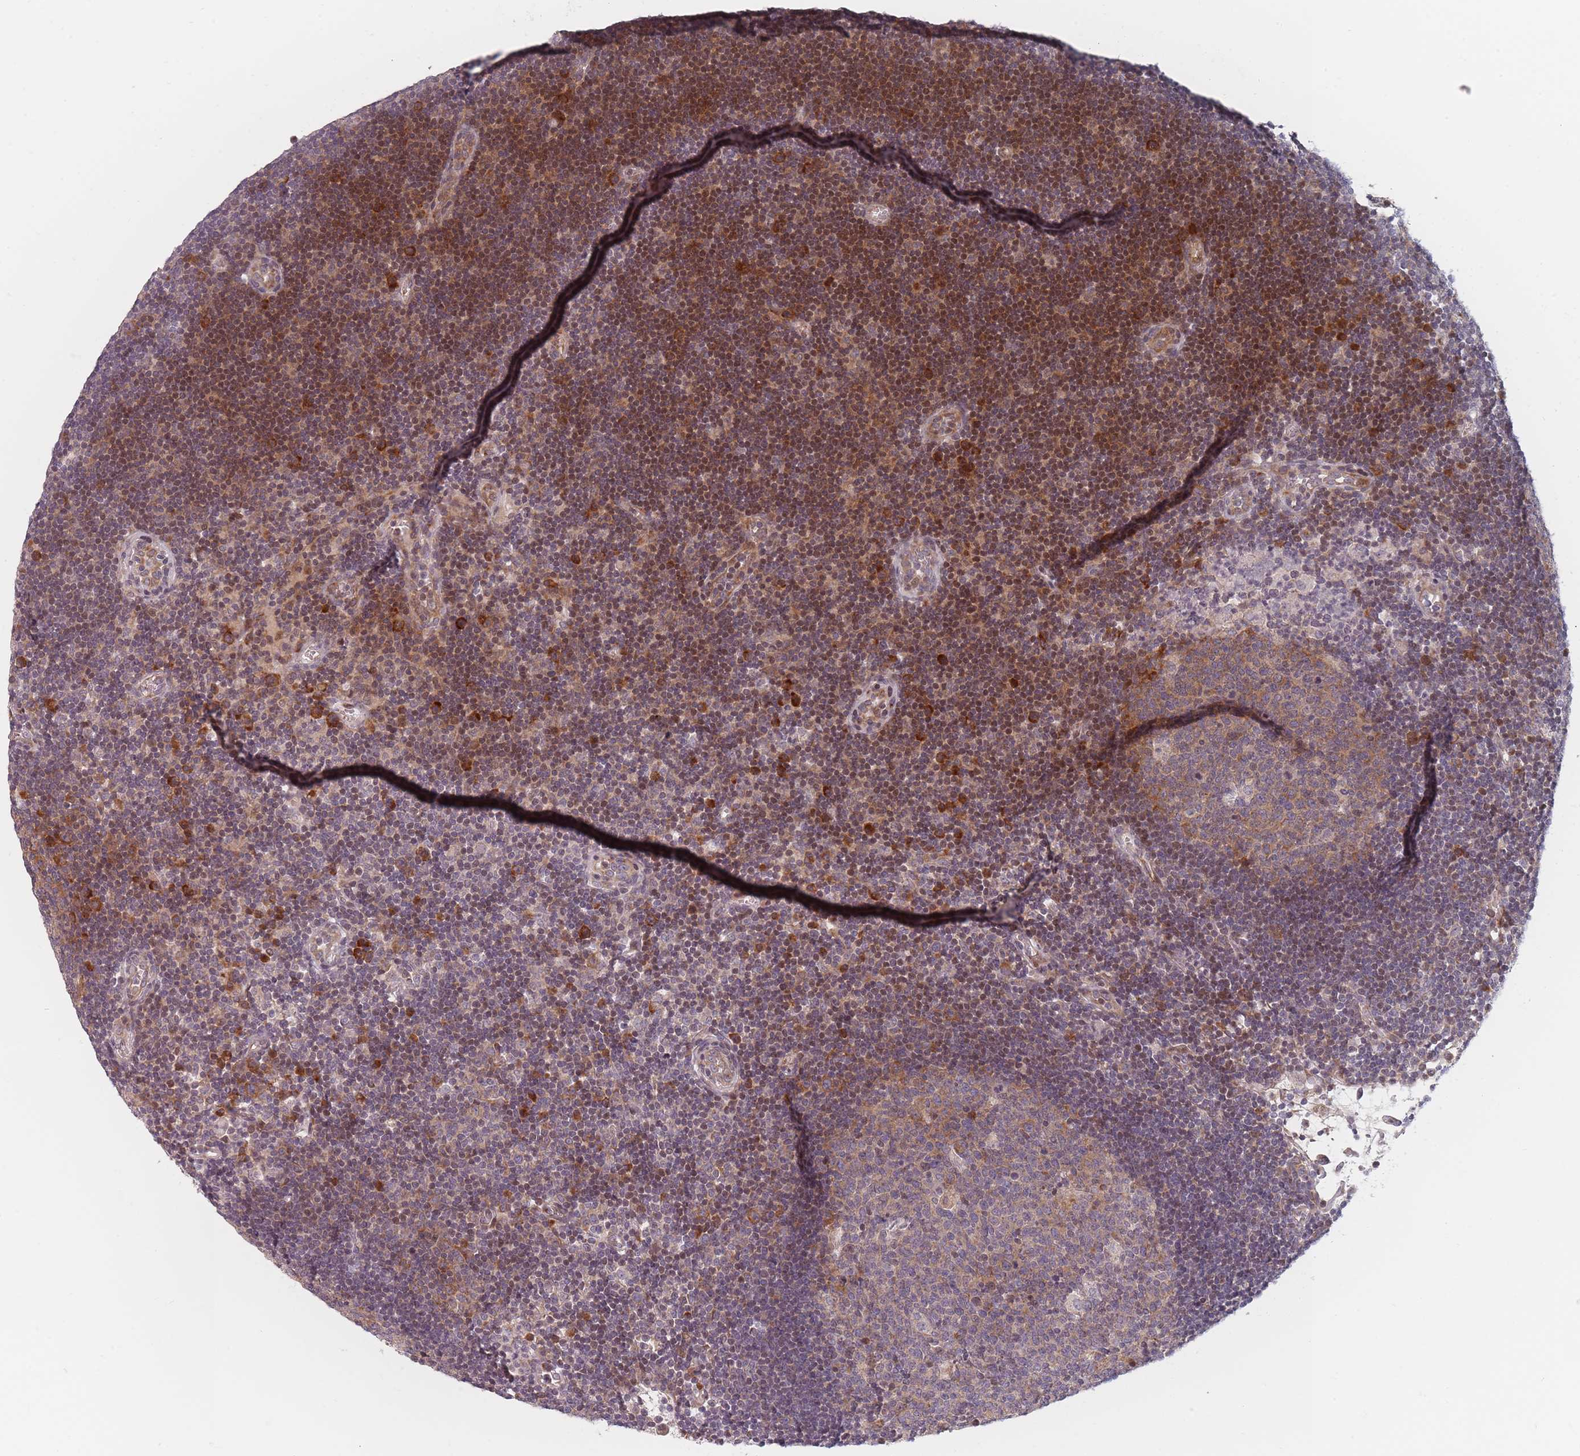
{"staining": {"intensity": "moderate", "quantity": "25%-75%", "location": "cytoplasmic/membranous"}, "tissue": "lymph node", "cell_type": "Germinal center cells", "image_type": "normal", "snomed": [{"axis": "morphology", "description": "Normal tissue, NOS"}, {"axis": "topography", "description": "Lymph node"}], "caption": "Lymph node stained with a brown dye displays moderate cytoplasmic/membranous positive expression in approximately 25%-75% of germinal center cells.", "gene": "ZKSCAN7", "patient": {"sex": "male", "age": 62}}